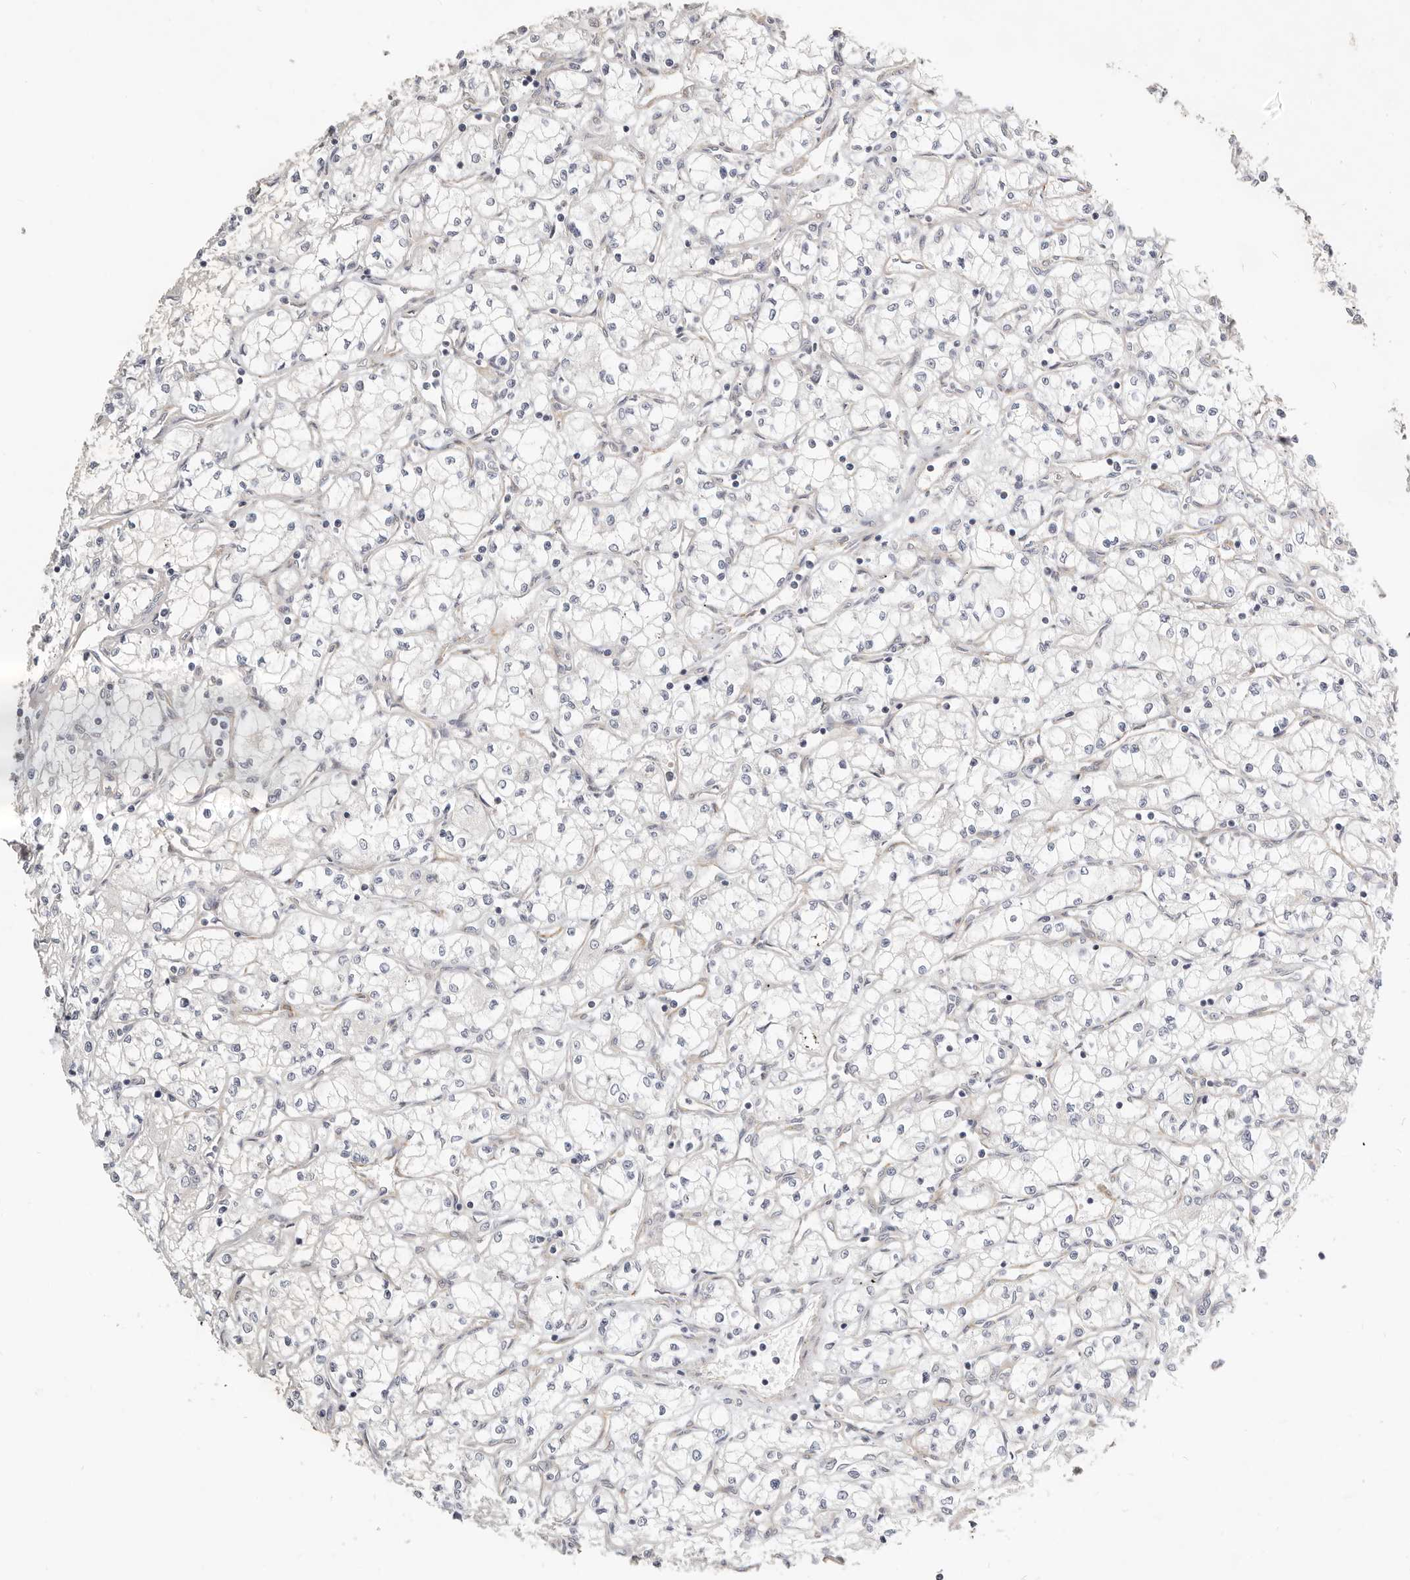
{"staining": {"intensity": "negative", "quantity": "none", "location": "none"}, "tissue": "renal cancer", "cell_type": "Tumor cells", "image_type": "cancer", "snomed": [{"axis": "morphology", "description": "Adenocarcinoma, NOS"}, {"axis": "topography", "description": "Kidney"}], "caption": "DAB (3,3'-diaminobenzidine) immunohistochemical staining of renal cancer (adenocarcinoma) shows no significant staining in tumor cells.", "gene": "RABAC1", "patient": {"sex": "male", "age": 59}}